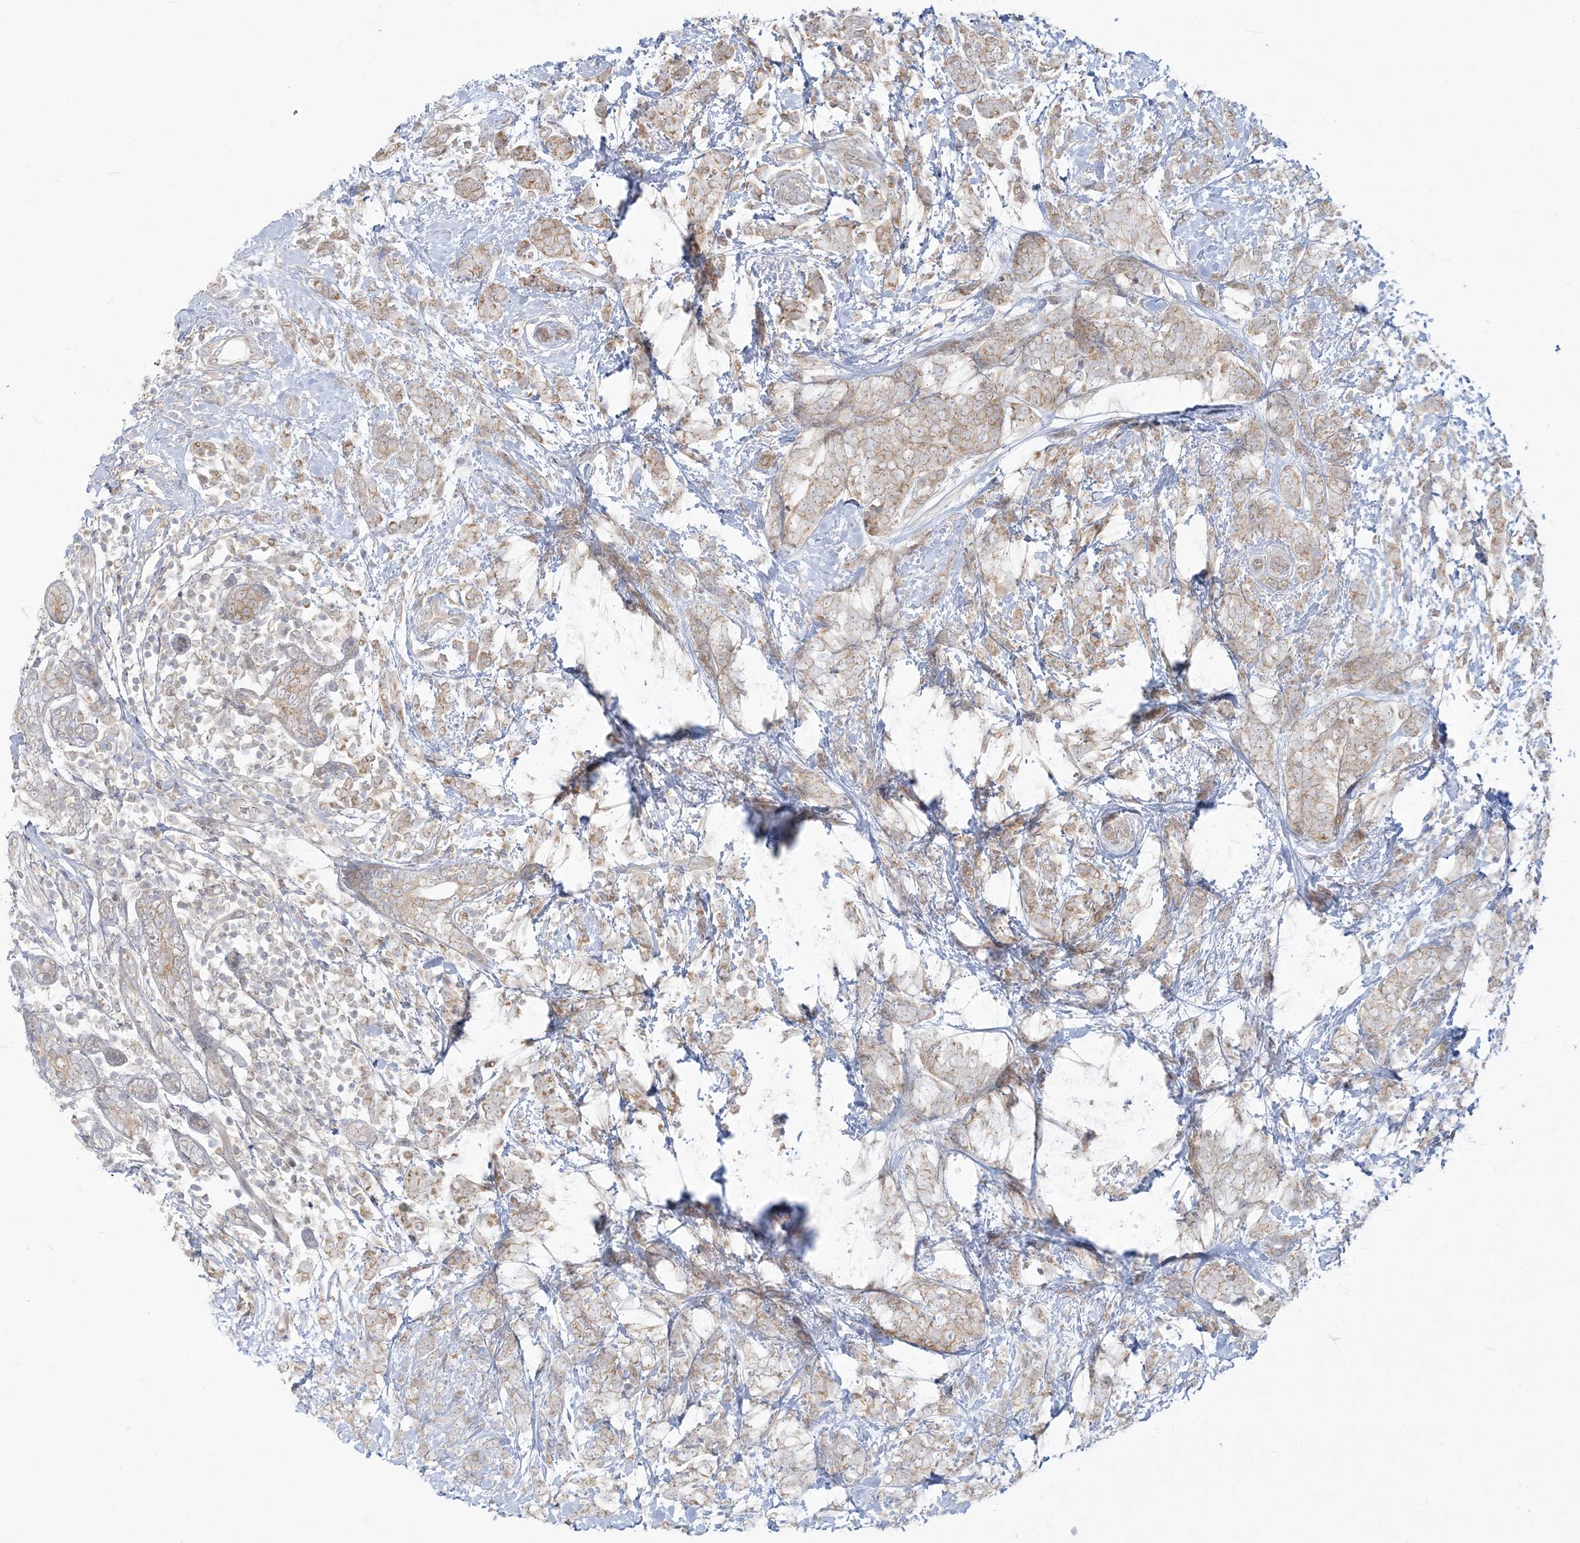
{"staining": {"intensity": "weak", "quantity": ">75%", "location": "cytoplasmic/membranous"}, "tissue": "breast cancer", "cell_type": "Tumor cells", "image_type": "cancer", "snomed": [{"axis": "morphology", "description": "Lobular carcinoma"}, {"axis": "topography", "description": "Breast"}], "caption": "There is low levels of weak cytoplasmic/membranous positivity in tumor cells of breast cancer (lobular carcinoma), as demonstrated by immunohistochemical staining (brown color).", "gene": "ZC3H6", "patient": {"sex": "female", "age": 58}}